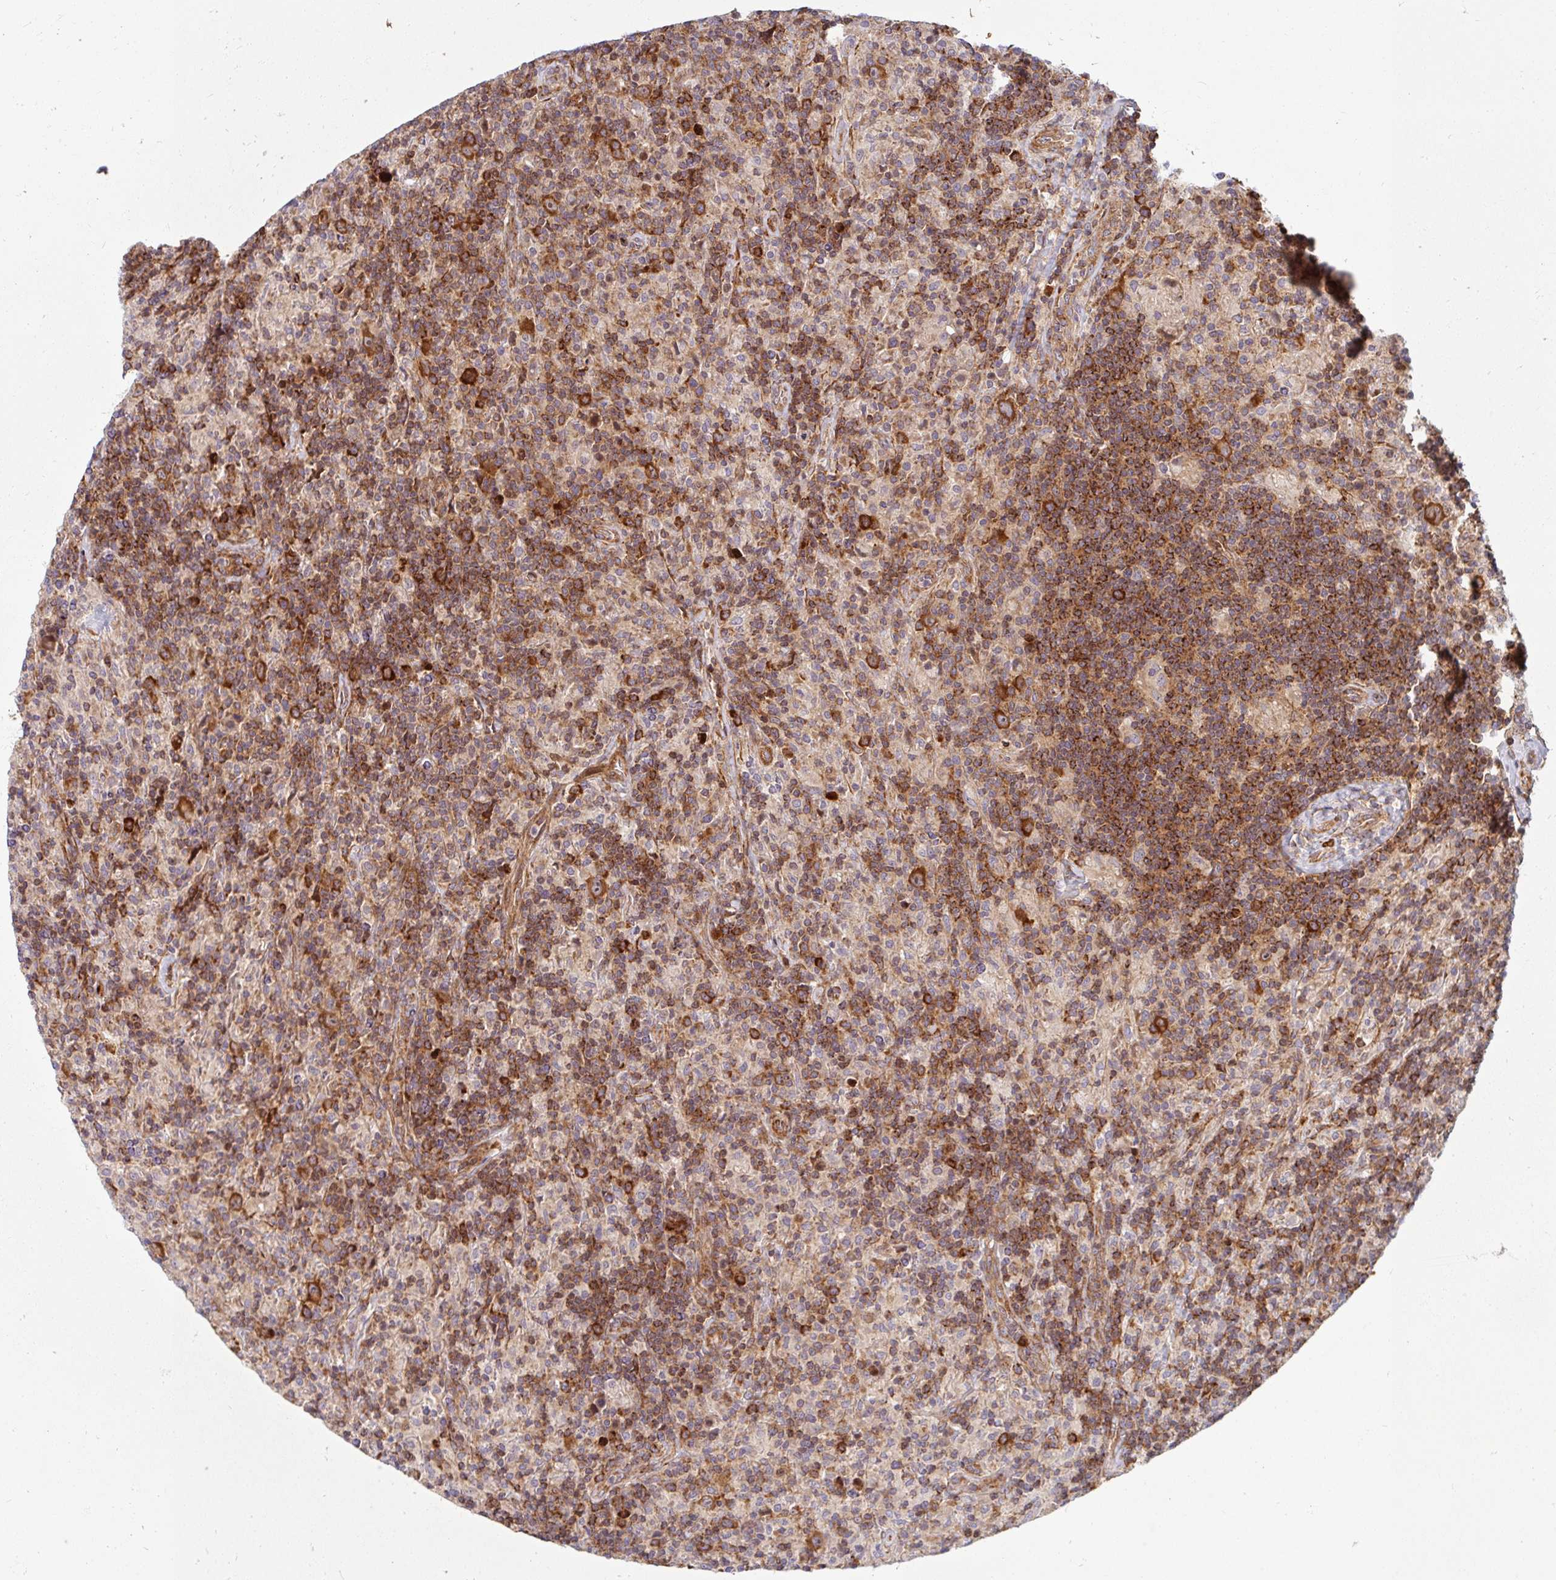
{"staining": {"intensity": "strong", "quantity": ">75%", "location": "cytoplasmic/membranous"}, "tissue": "lymphoma", "cell_type": "Tumor cells", "image_type": "cancer", "snomed": [{"axis": "morphology", "description": "Hodgkin's disease, NOS"}, {"axis": "topography", "description": "Lymph node"}], "caption": "Hodgkin's disease was stained to show a protein in brown. There is high levels of strong cytoplasmic/membranous staining in about >75% of tumor cells.", "gene": "BTF3", "patient": {"sex": "male", "age": 70}}